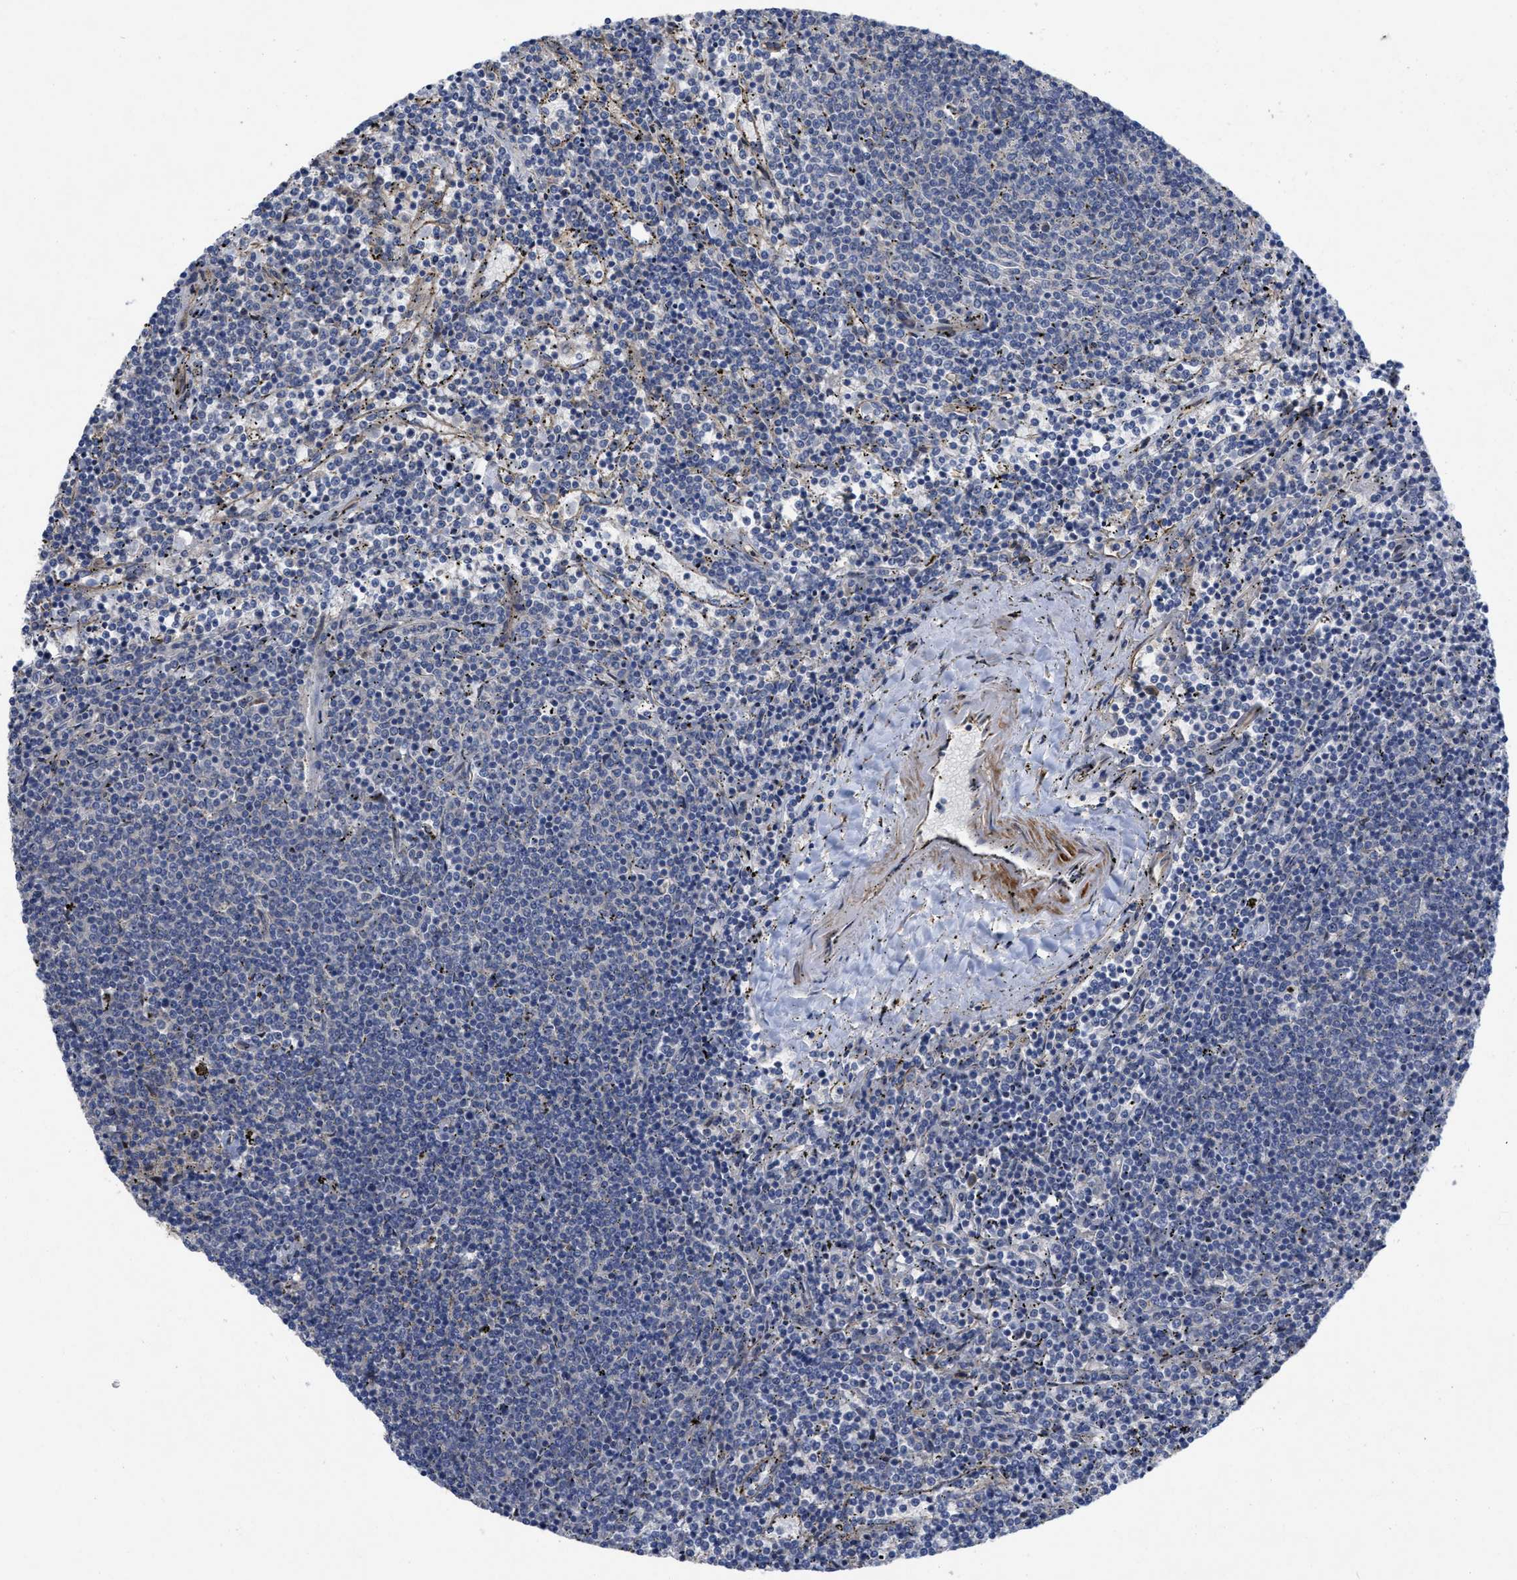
{"staining": {"intensity": "negative", "quantity": "none", "location": "none"}, "tissue": "lymphoma", "cell_type": "Tumor cells", "image_type": "cancer", "snomed": [{"axis": "morphology", "description": "Malignant lymphoma, non-Hodgkin's type, Low grade"}, {"axis": "topography", "description": "Spleen"}], "caption": "Tumor cells are negative for protein expression in human low-grade malignant lymphoma, non-Hodgkin's type.", "gene": "ARHGEF26", "patient": {"sex": "female", "age": 50}}